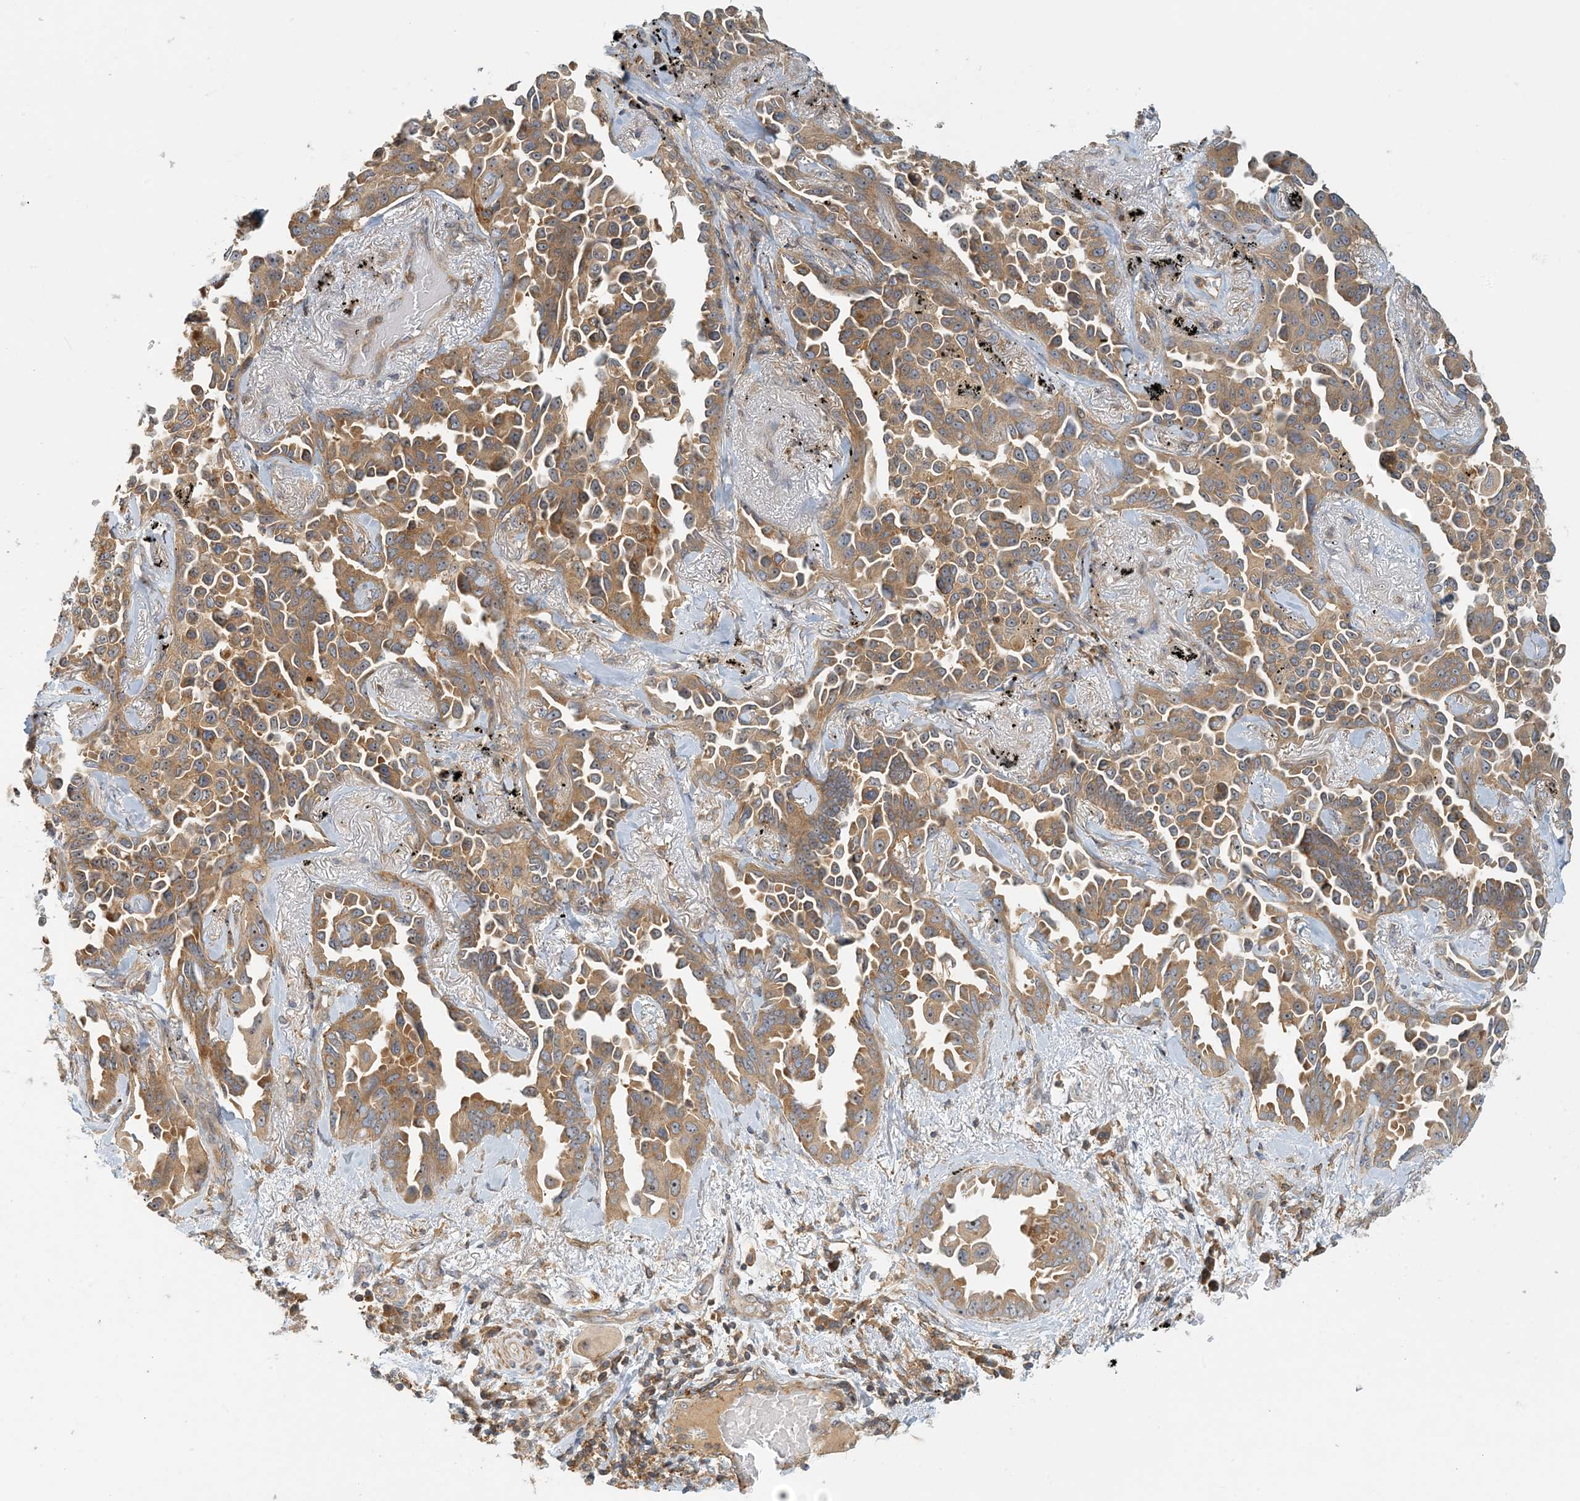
{"staining": {"intensity": "moderate", "quantity": ">75%", "location": "cytoplasmic/membranous"}, "tissue": "lung cancer", "cell_type": "Tumor cells", "image_type": "cancer", "snomed": [{"axis": "morphology", "description": "Adenocarcinoma, NOS"}, {"axis": "topography", "description": "Lung"}], "caption": "Adenocarcinoma (lung) stained with IHC shows moderate cytoplasmic/membranous positivity in approximately >75% of tumor cells.", "gene": "COLEC11", "patient": {"sex": "female", "age": 67}}